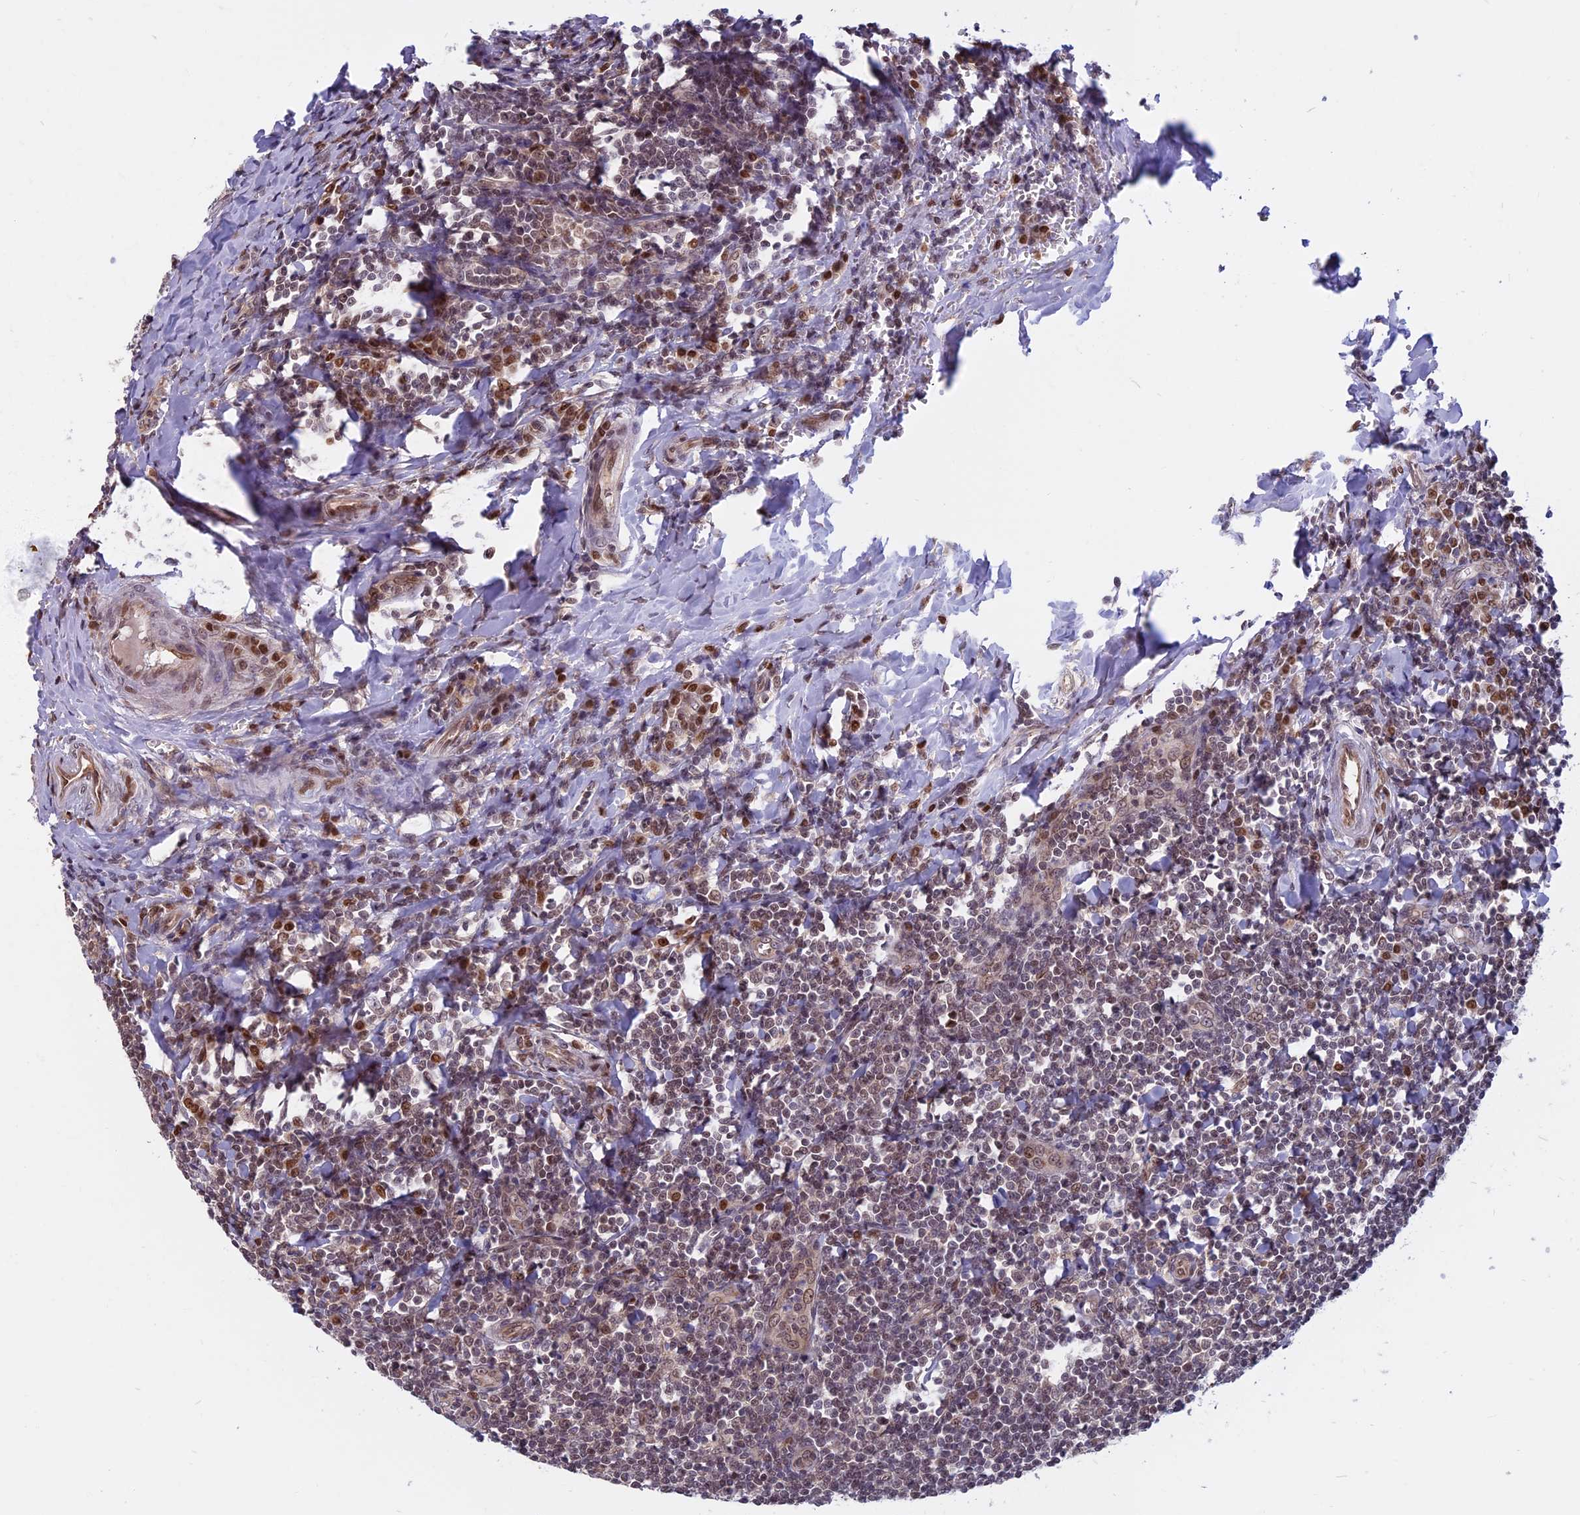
{"staining": {"intensity": "moderate", "quantity": "<25%", "location": "nuclear"}, "tissue": "tonsil", "cell_type": "Germinal center cells", "image_type": "normal", "snomed": [{"axis": "morphology", "description": "Normal tissue, NOS"}, {"axis": "topography", "description": "Tonsil"}], "caption": "Protein expression by IHC demonstrates moderate nuclear positivity in approximately <25% of germinal center cells in benign tonsil.", "gene": "CCDC113", "patient": {"sex": "male", "age": 27}}